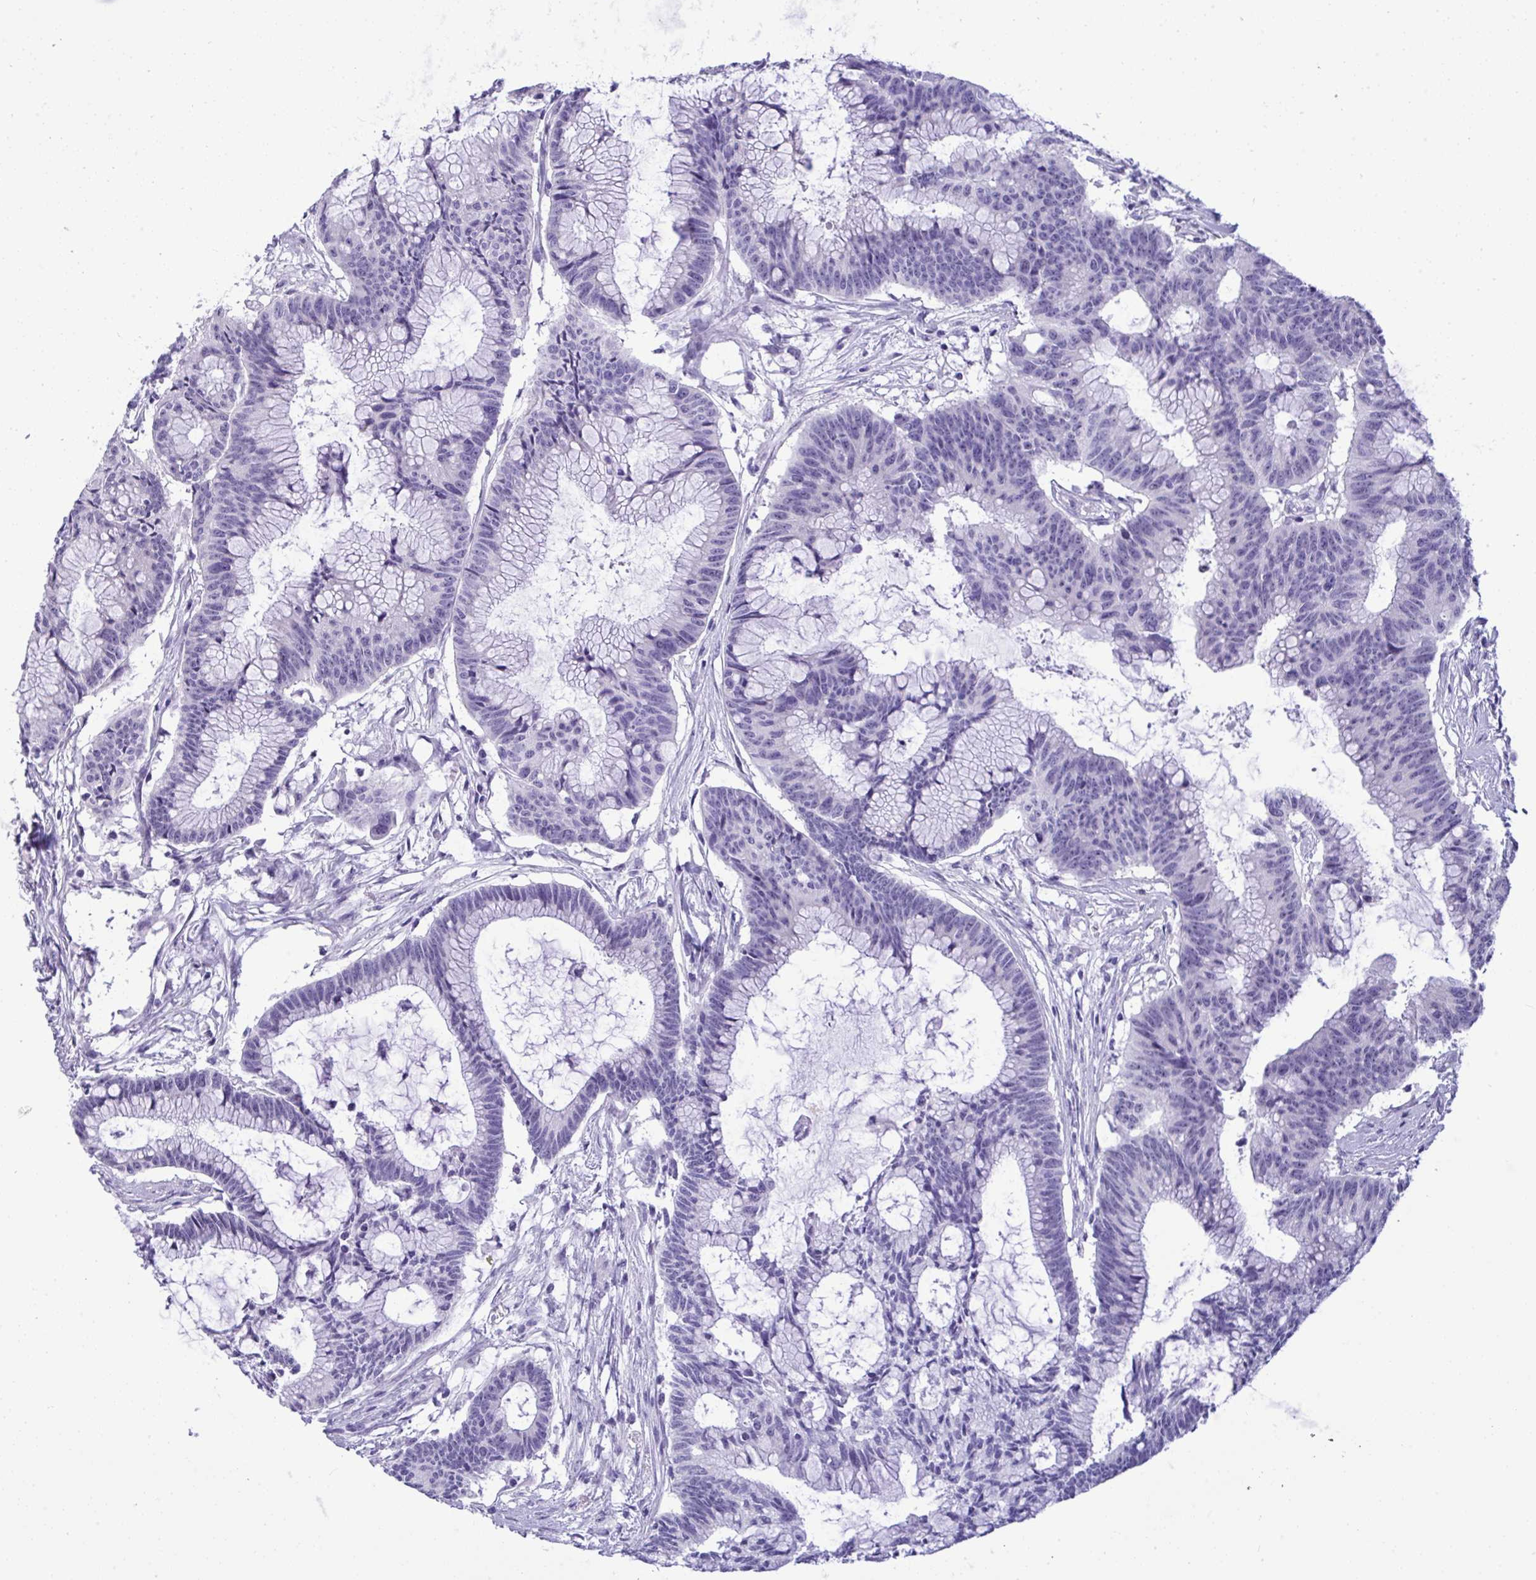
{"staining": {"intensity": "negative", "quantity": "none", "location": "none"}, "tissue": "colorectal cancer", "cell_type": "Tumor cells", "image_type": "cancer", "snomed": [{"axis": "morphology", "description": "Adenocarcinoma, NOS"}, {"axis": "topography", "description": "Colon"}], "caption": "The histopathology image exhibits no staining of tumor cells in colorectal cancer (adenocarcinoma).", "gene": "YBX2", "patient": {"sex": "female", "age": 78}}